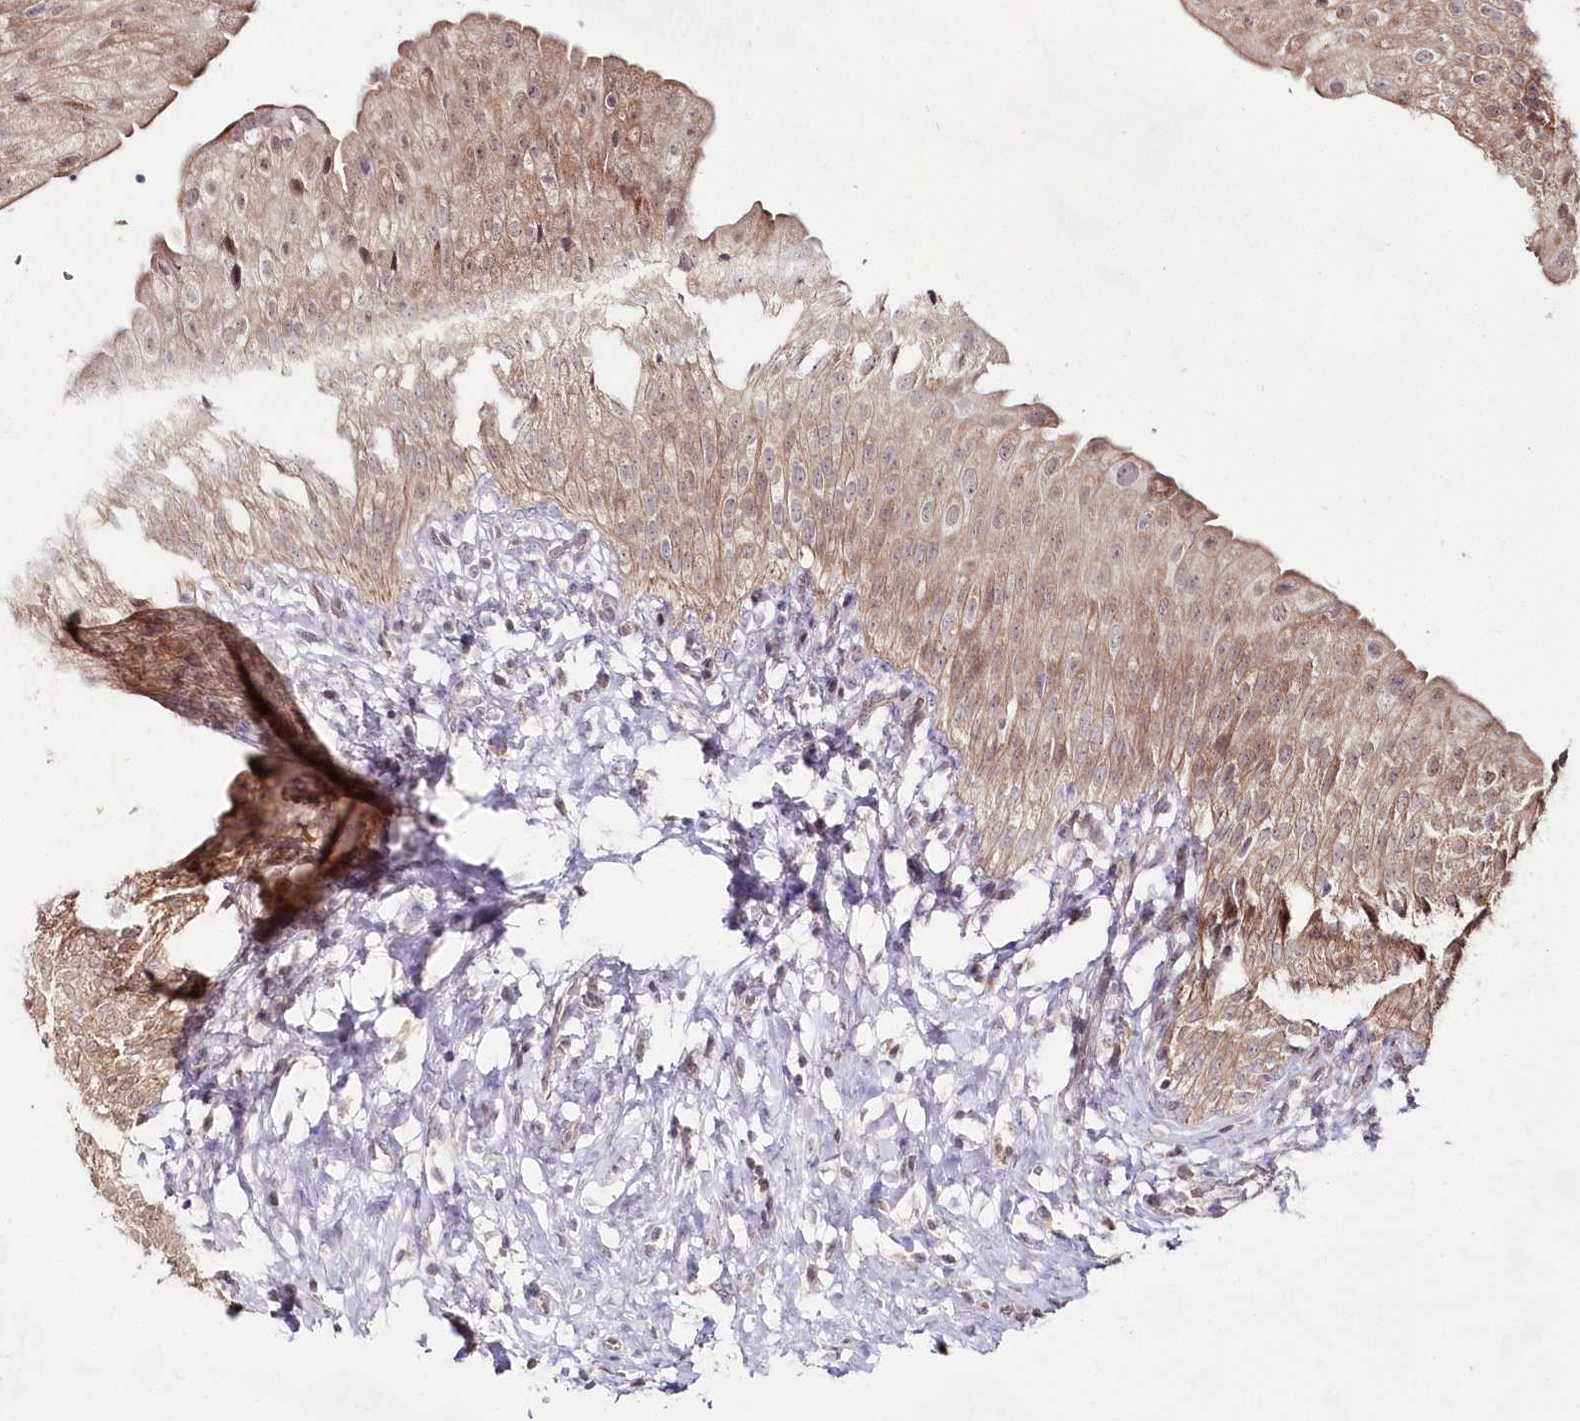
{"staining": {"intensity": "moderate", "quantity": ">75%", "location": "cytoplasmic/membranous"}, "tissue": "urinary bladder", "cell_type": "Urothelial cells", "image_type": "normal", "snomed": [{"axis": "morphology", "description": "Normal tissue, NOS"}, {"axis": "morphology", "description": "Urothelial carcinoma, High grade"}, {"axis": "topography", "description": "Urinary bladder"}], "caption": "A micrograph of human urinary bladder stained for a protein shows moderate cytoplasmic/membranous brown staining in urothelial cells.", "gene": "IMPA1", "patient": {"sex": "male", "age": 46}}